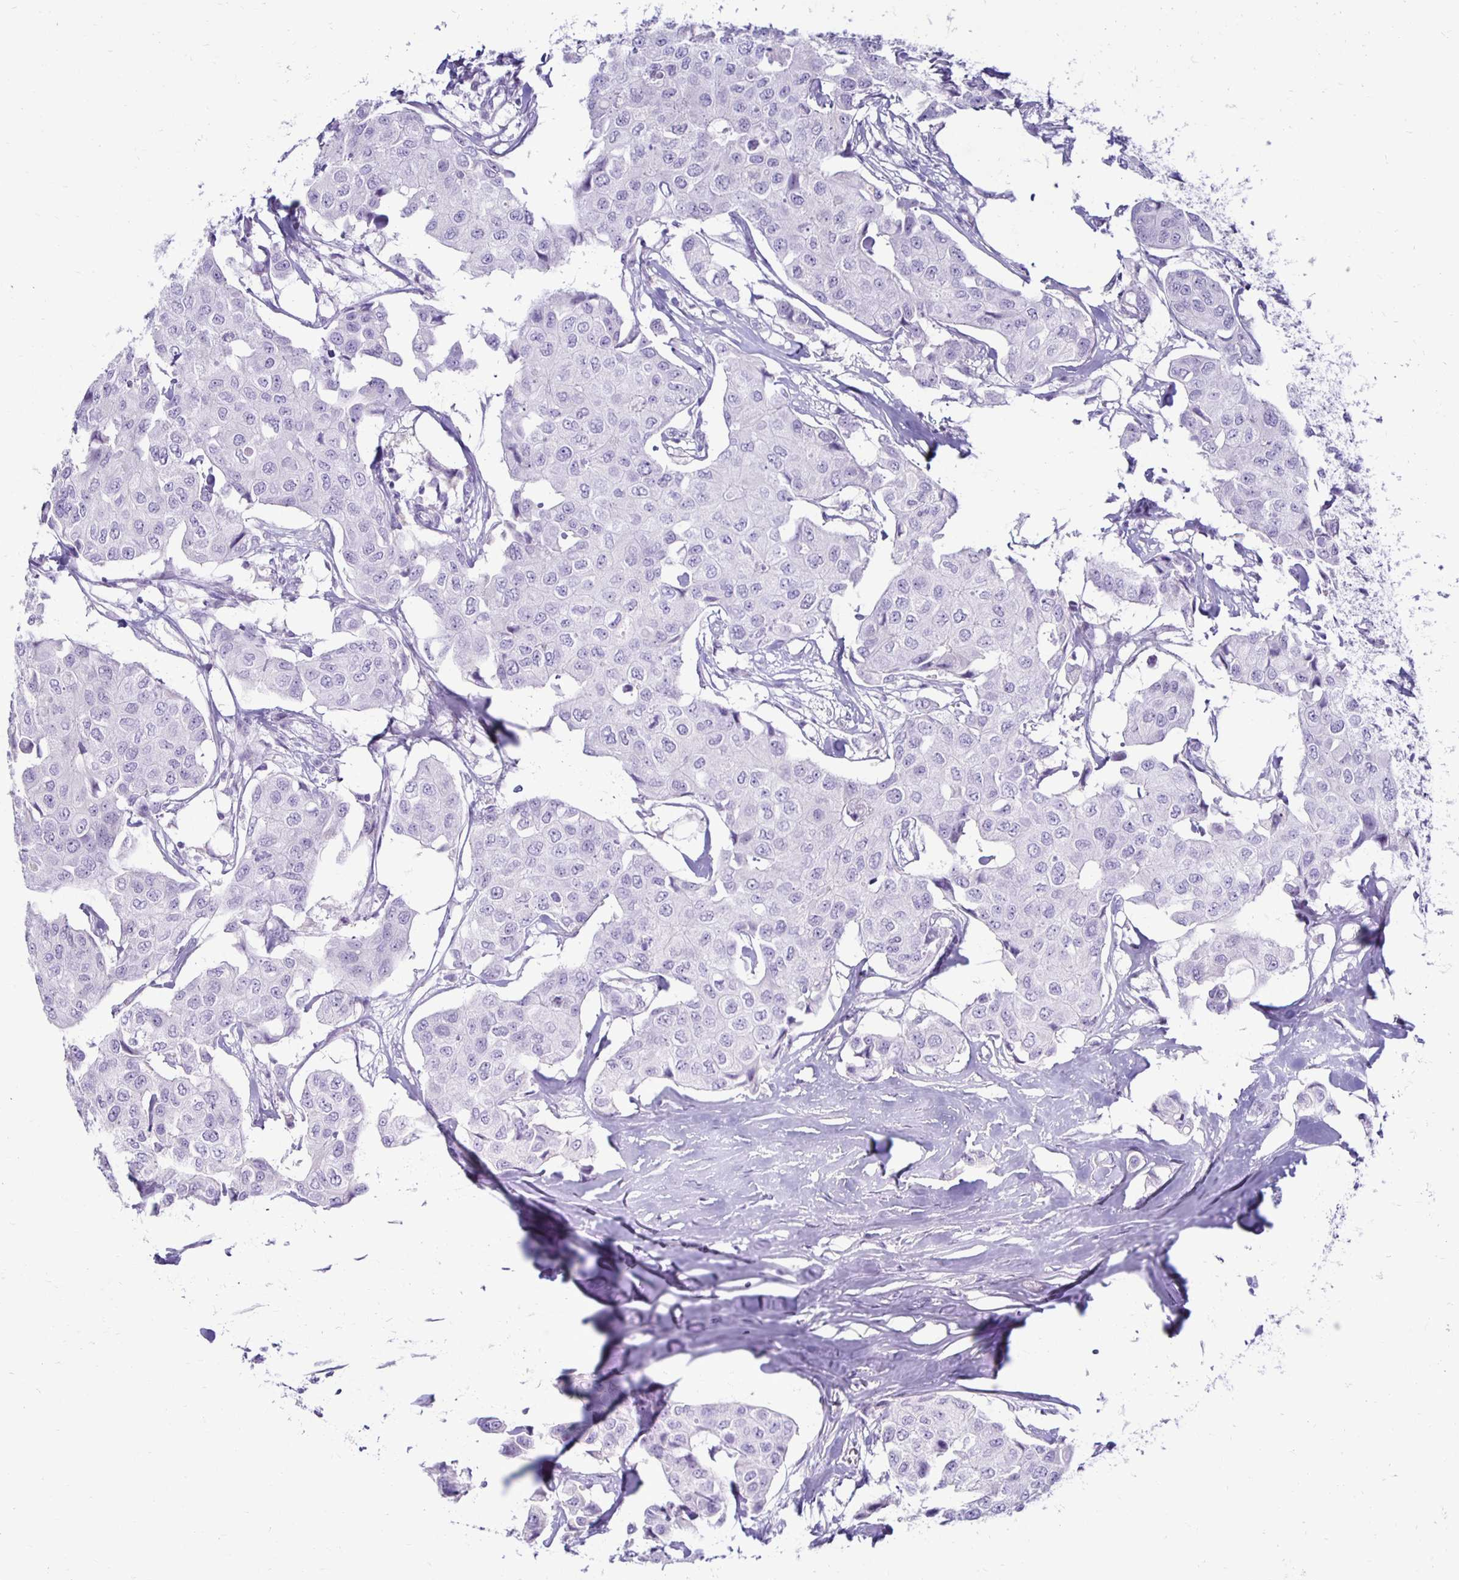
{"staining": {"intensity": "negative", "quantity": "none", "location": "none"}, "tissue": "breast cancer", "cell_type": "Tumor cells", "image_type": "cancer", "snomed": [{"axis": "morphology", "description": "Duct carcinoma"}, {"axis": "topography", "description": "Breast"}, {"axis": "topography", "description": "Lymph node"}], "caption": "IHC photomicrograph of human breast cancer (infiltrating ductal carcinoma) stained for a protein (brown), which exhibits no expression in tumor cells.", "gene": "RYR1", "patient": {"sex": "female", "age": 80}}